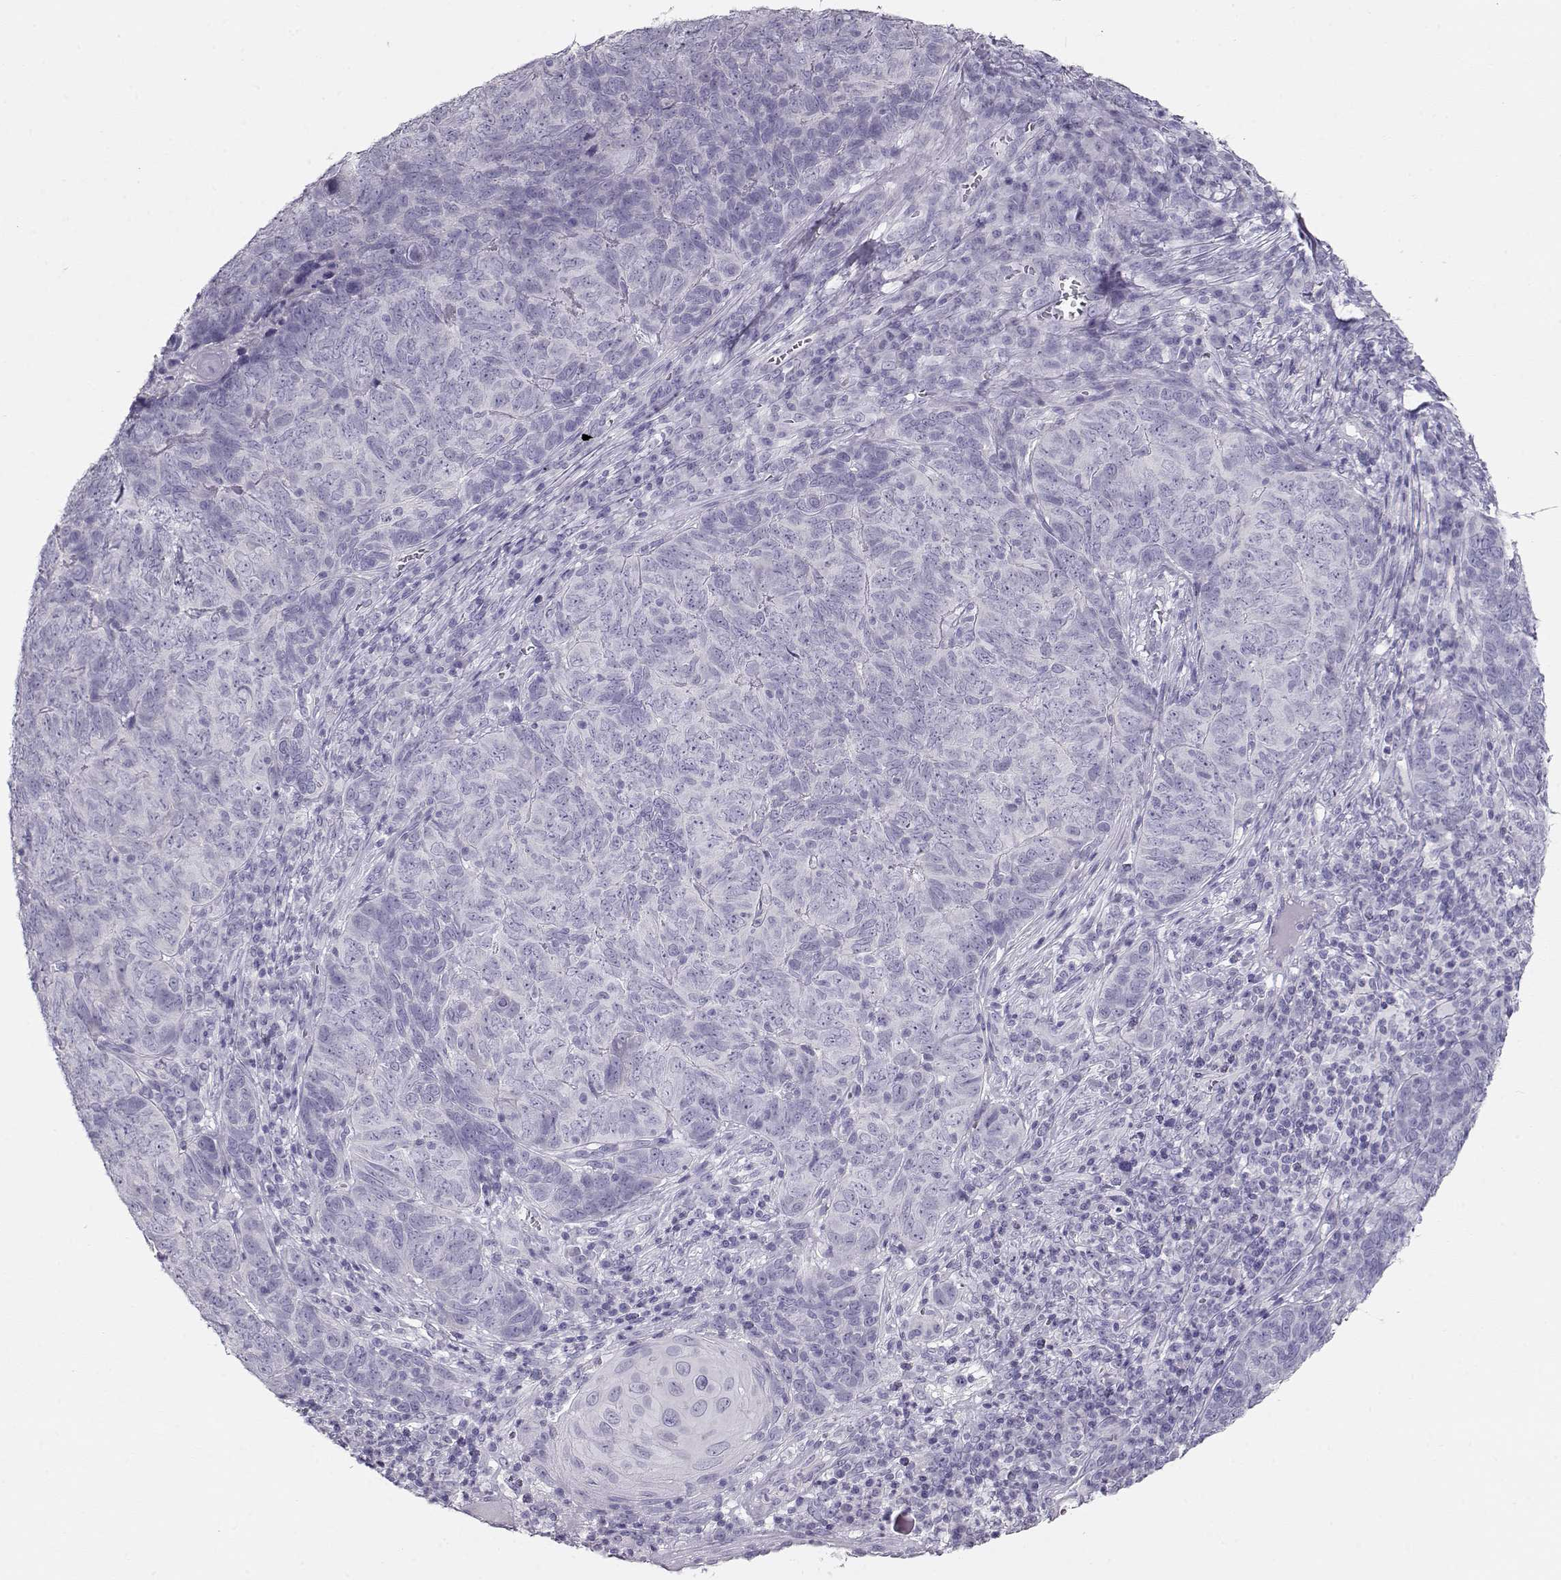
{"staining": {"intensity": "negative", "quantity": "none", "location": "none"}, "tissue": "skin cancer", "cell_type": "Tumor cells", "image_type": "cancer", "snomed": [{"axis": "morphology", "description": "Squamous cell carcinoma, NOS"}, {"axis": "topography", "description": "Skin"}, {"axis": "topography", "description": "Anal"}], "caption": "This is a photomicrograph of IHC staining of skin cancer, which shows no staining in tumor cells.", "gene": "ACTN2", "patient": {"sex": "female", "age": 51}}